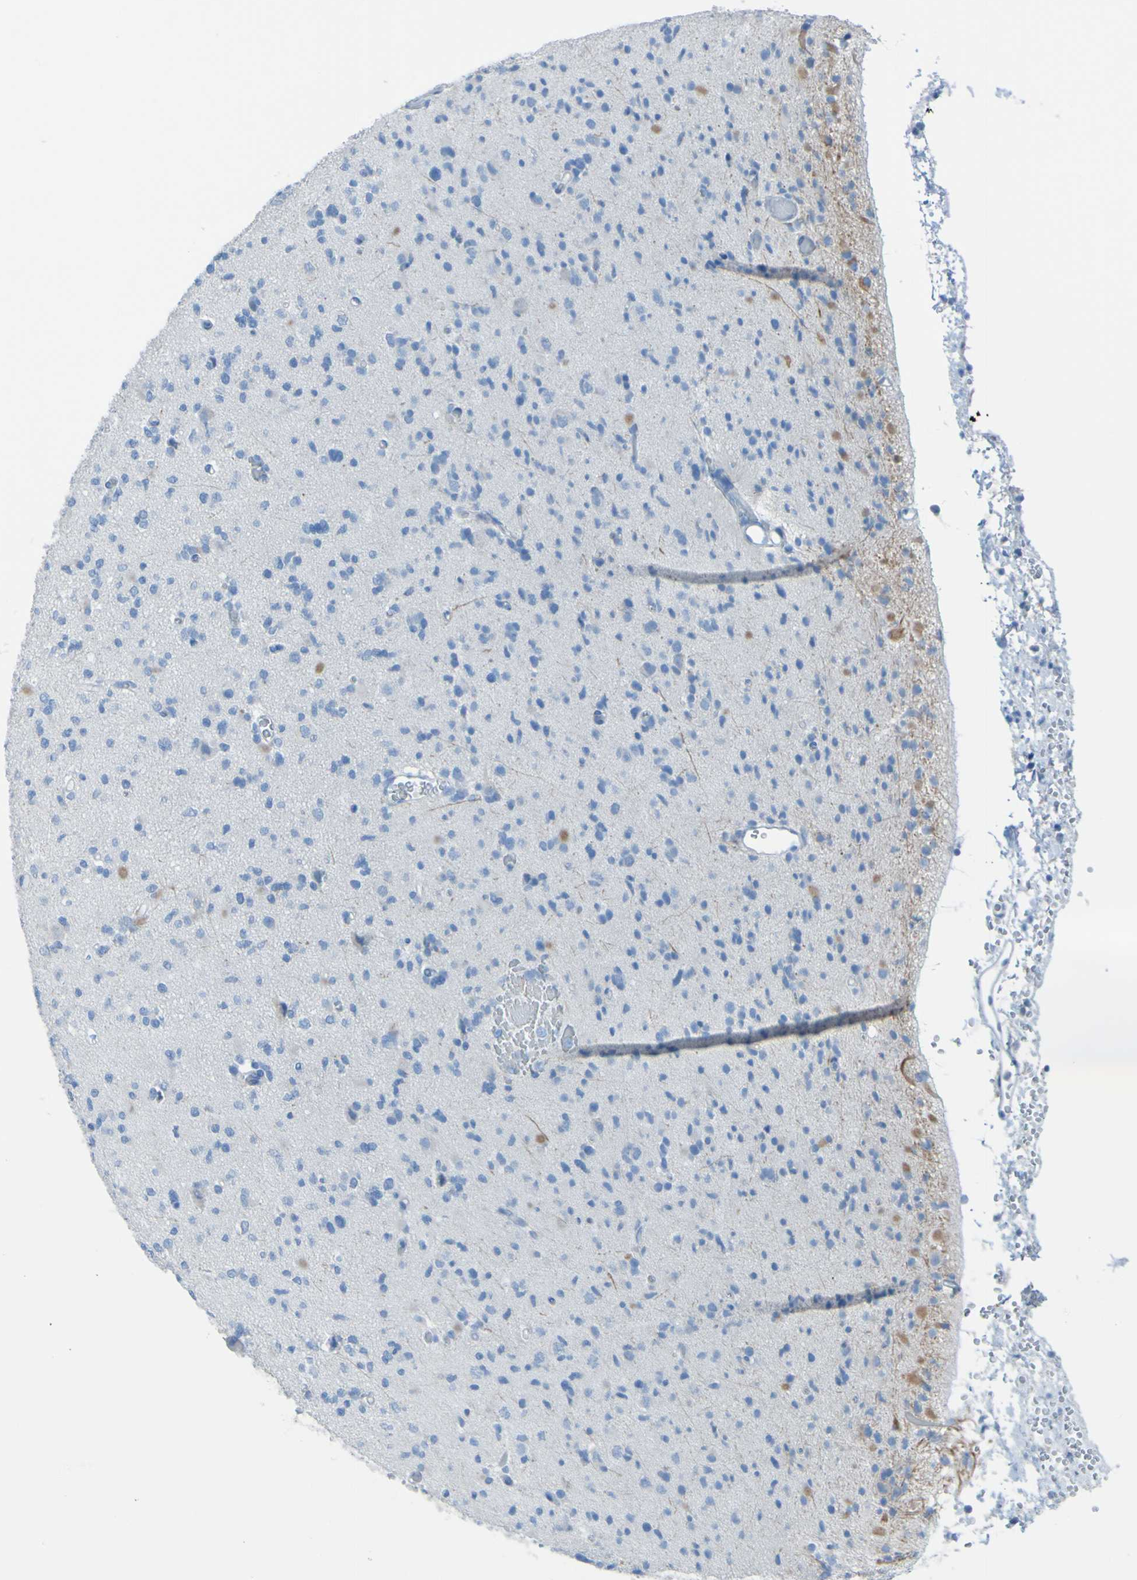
{"staining": {"intensity": "negative", "quantity": "none", "location": "none"}, "tissue": "glioma", "cell_type": "Tumor cells", "image_type": "cancer", "snomed": [{"axis": "morphology", "description": "Glioma, malignant, Low grade"}, {"axis": "topography", "description": "Brain"}], "caption": "IHC histopathology image of neoplastic tissue: human low-grade glioma (malignant) stained with DAB displays no significant protein staining in tumor cells.", "gene": "ACMSD", "patient": {"sex": "female", "age": 22}}